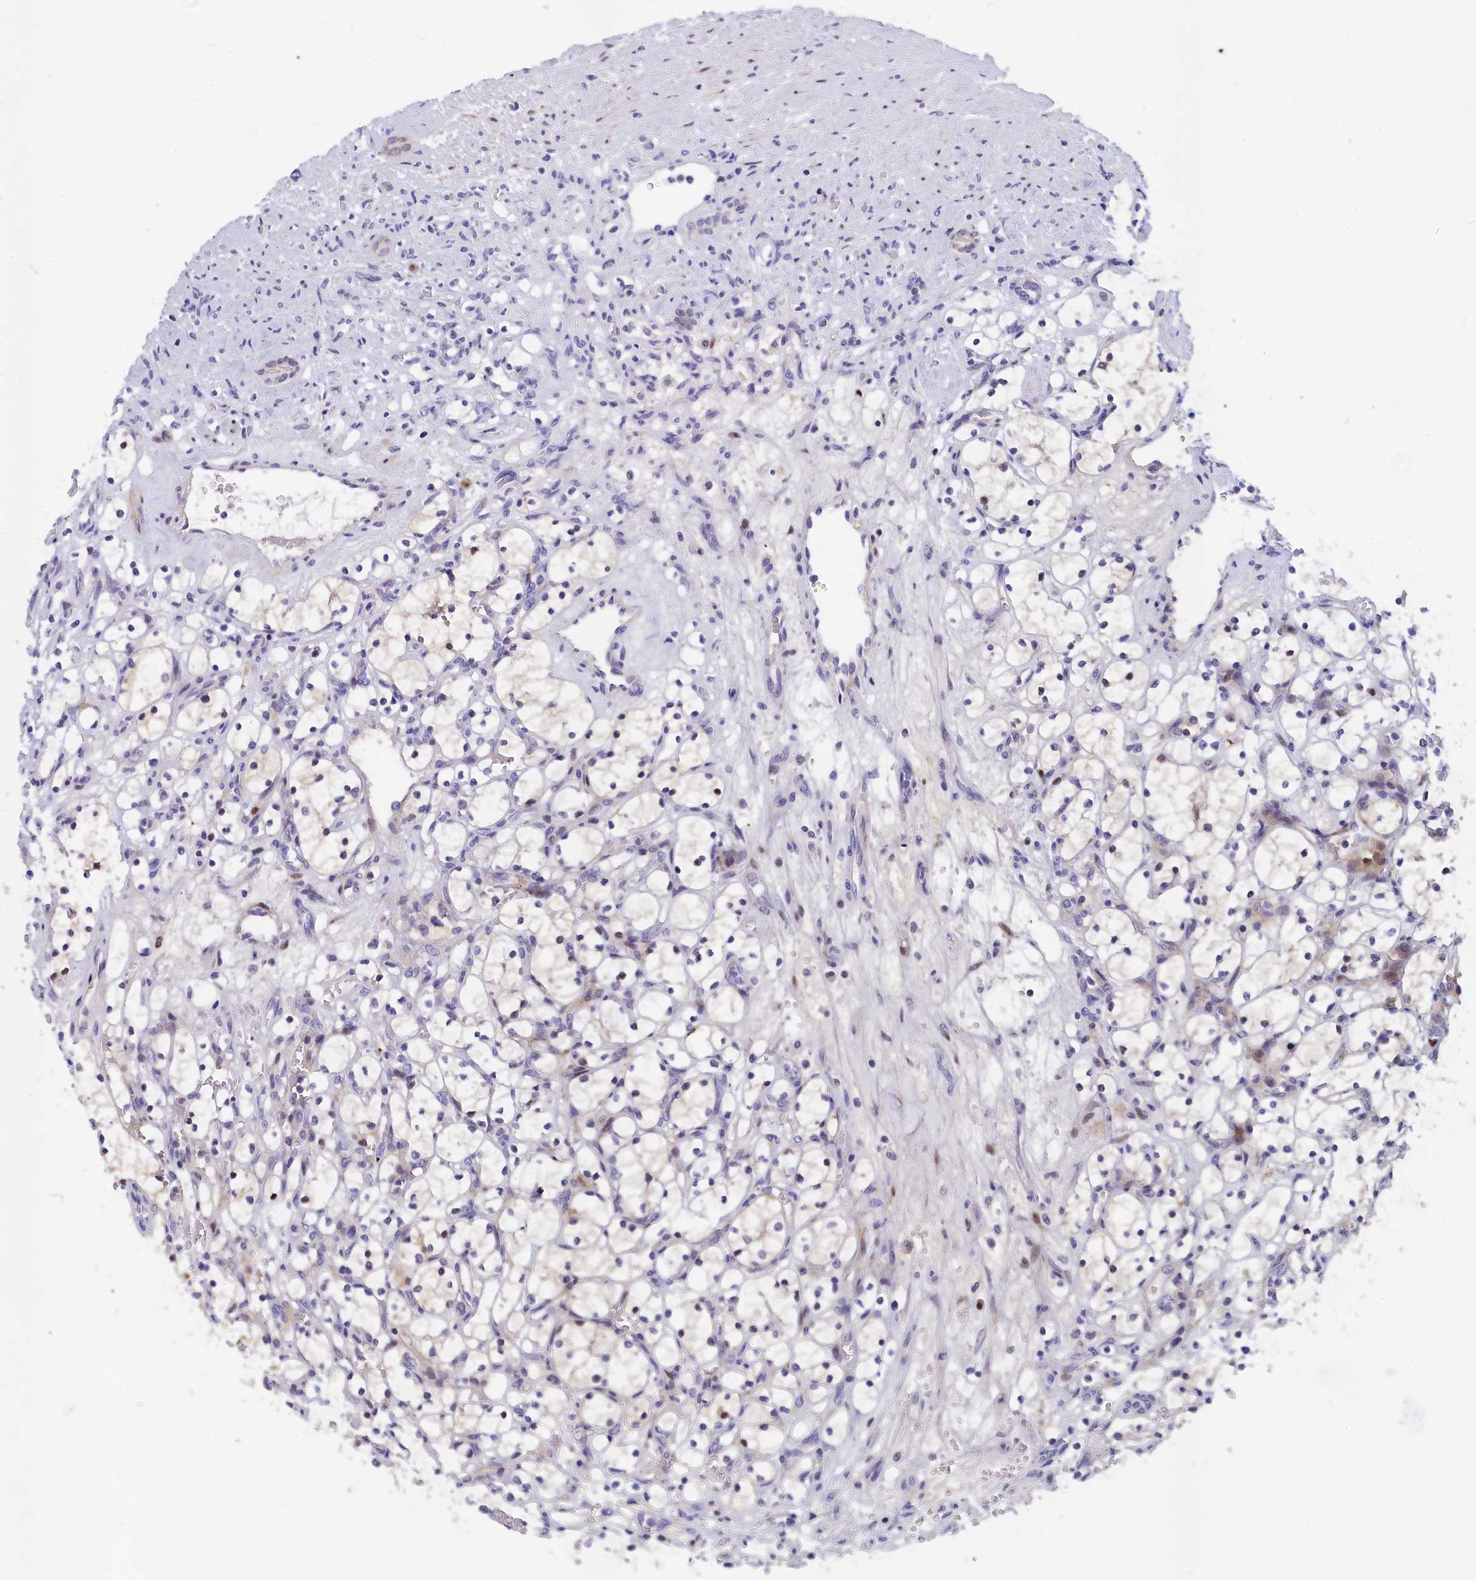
{"staining": {"intensity": "negative", "quantity": "none", "location": "none"}, "tissue": "renal cancer", "cell_type": "Tumor cells", "image_type": "cancer", "snomed": [{"axis": "morphology", "description": "Adenocarcinoma, NOS"}, {"axis": "topography", "description": "Kidney"}], "caption": "Tumor cells are negative for brown protein staining in renal adenocarcinoma. (IHC, brightfield microscopy, high magnification).", "gene": "NKPD1", "patient": {"sex": "female", "age": 69}}